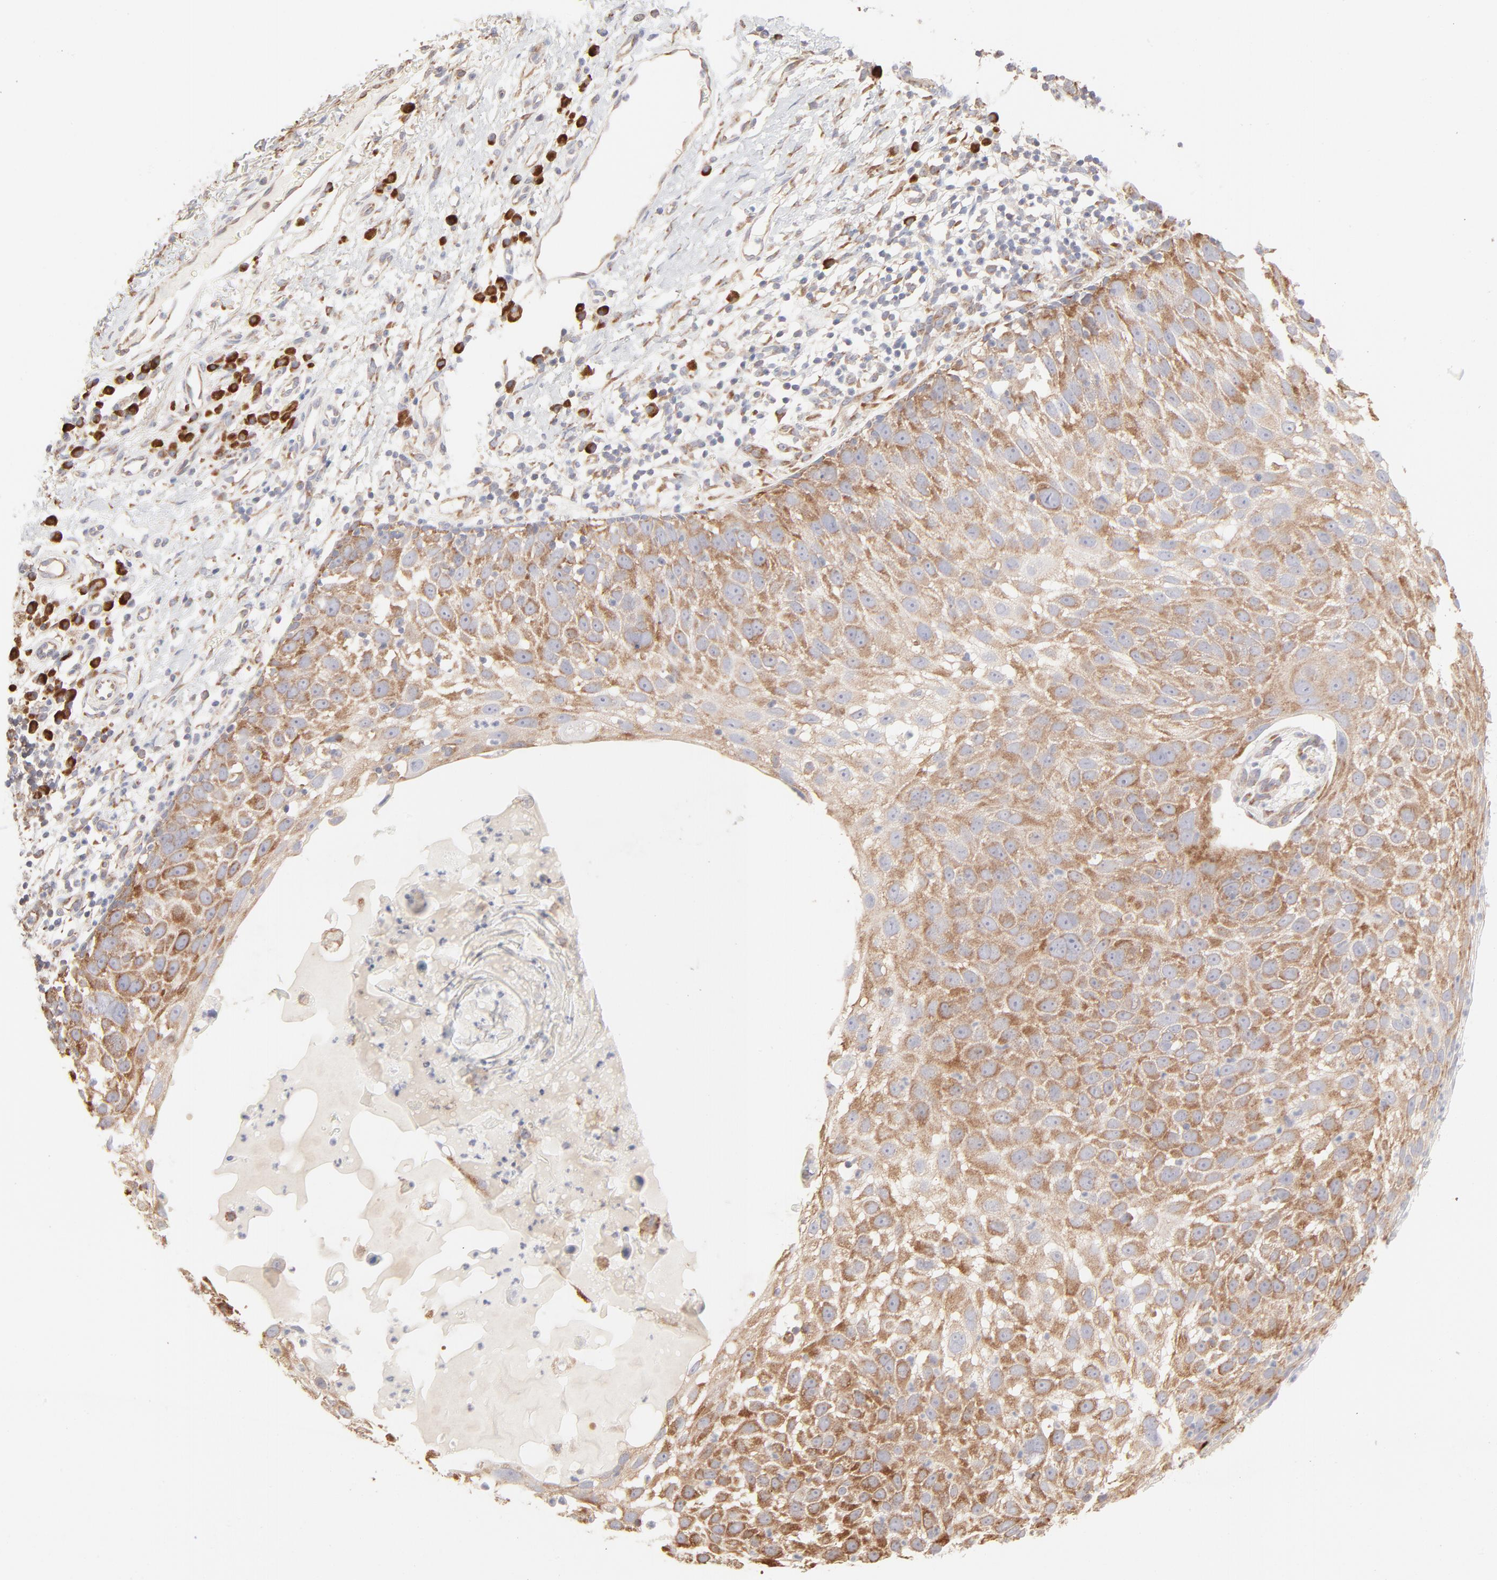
{"staining": {"intensity": "moderate", "quantity": ">75%", "location": "cytoplasmic/membranous"}, "tissue": "skin cancer", "cell_type": "Tumor cells", "image_type": "cancer", "snomed": [{"axis": "morphology", "description": "Squamous cell carcinoma, NOS"}, {"axis": "topography", "description": "Skin"}], "caption": "Protein analysis of skin cancer tissue displays moderate cytoplasmic/membranous staining in approximately >75% of tumor cells.", "gene": "RPS21", "patient": {"sex": "male", "age": 87}}